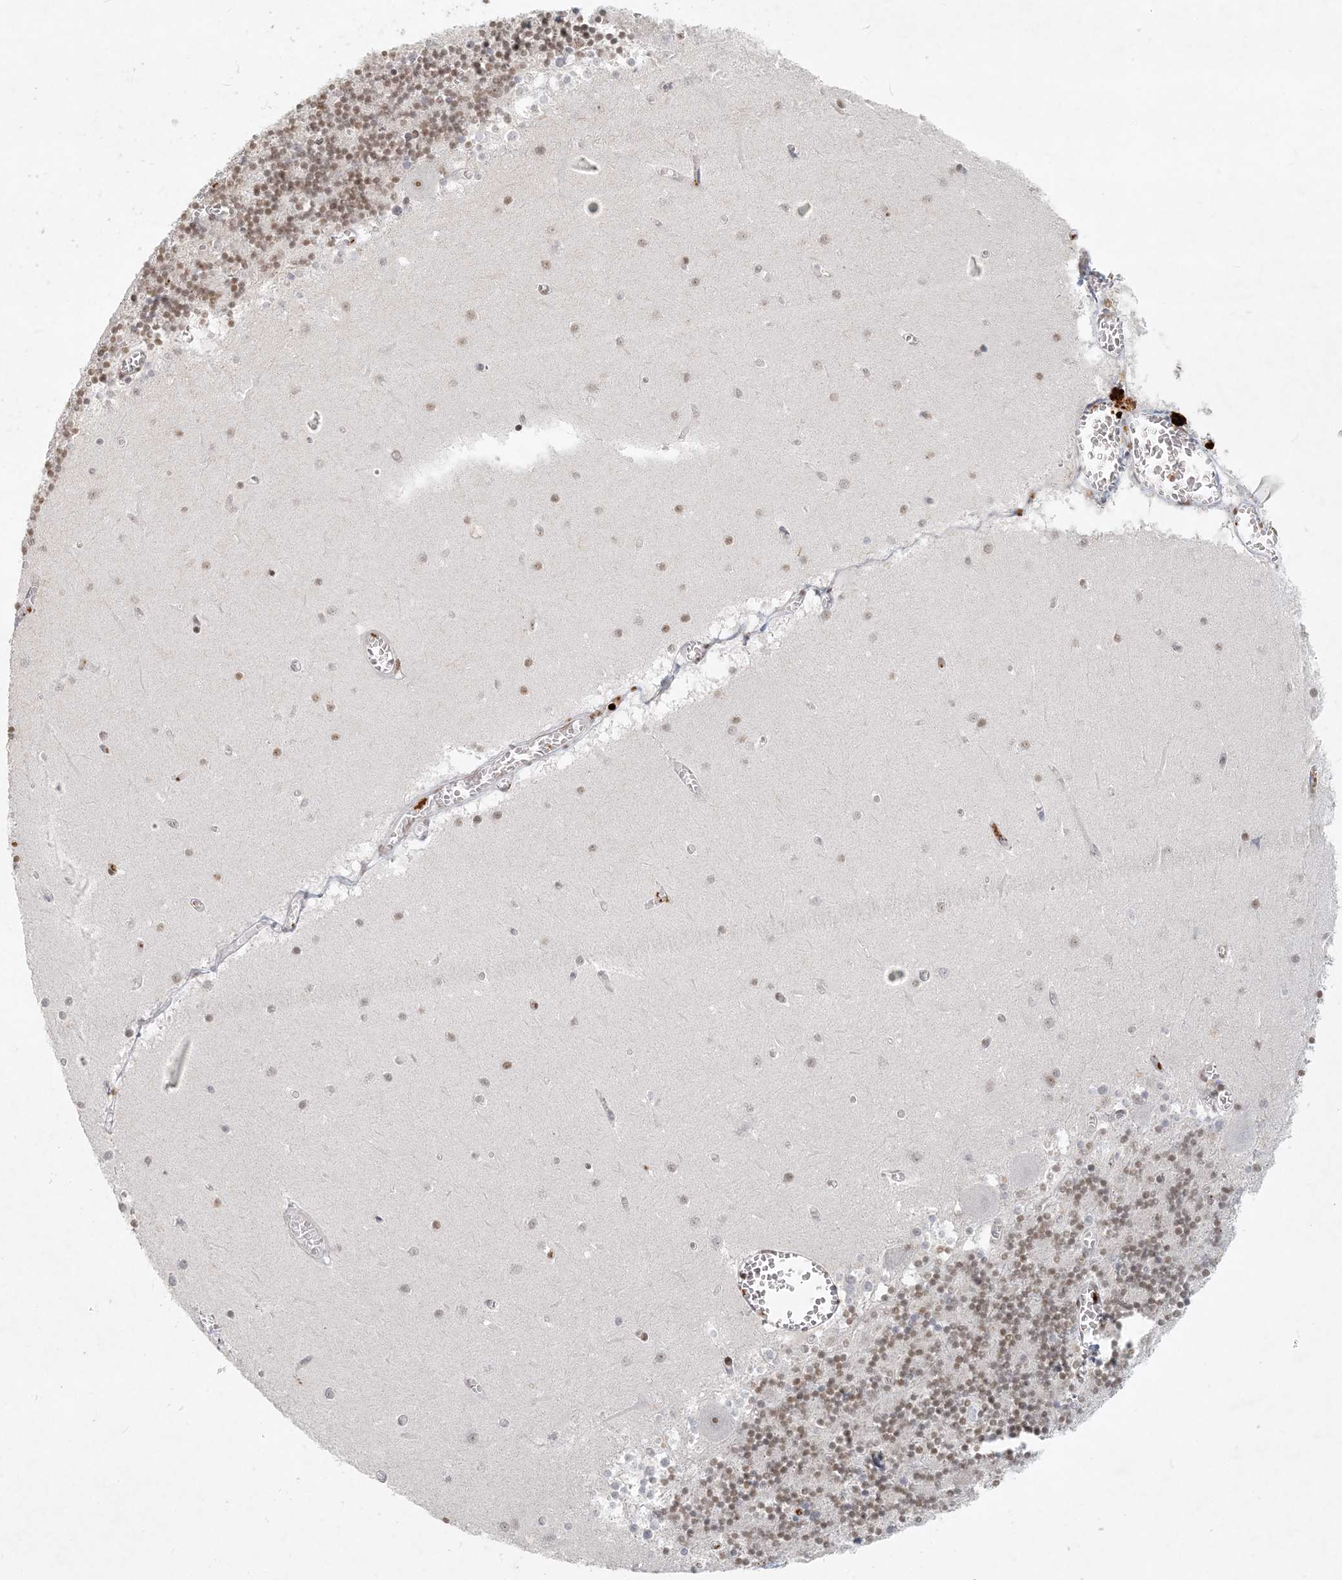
{"staining": {"intensity": "moderate", "quantity": ">75%", "location": "nuclear"}, "tissue": "cerebellum", "cell_type": "Cells in granular layer", "image_type": "normal", "snomed": [{"axis": "morphology", "description": "Normal tissue, NOS"}, {"axis": "topography", "description": "Cerebellum"}], "caption": "Cerebellum stained for a protein reveals moderate nuclear positivity in cells in granular layer. (brown staining indicates protein expression, while blue staining denotes nuclei).", "gene": "BAZ1B", "patient": {"sex": "female", "age": 28}}